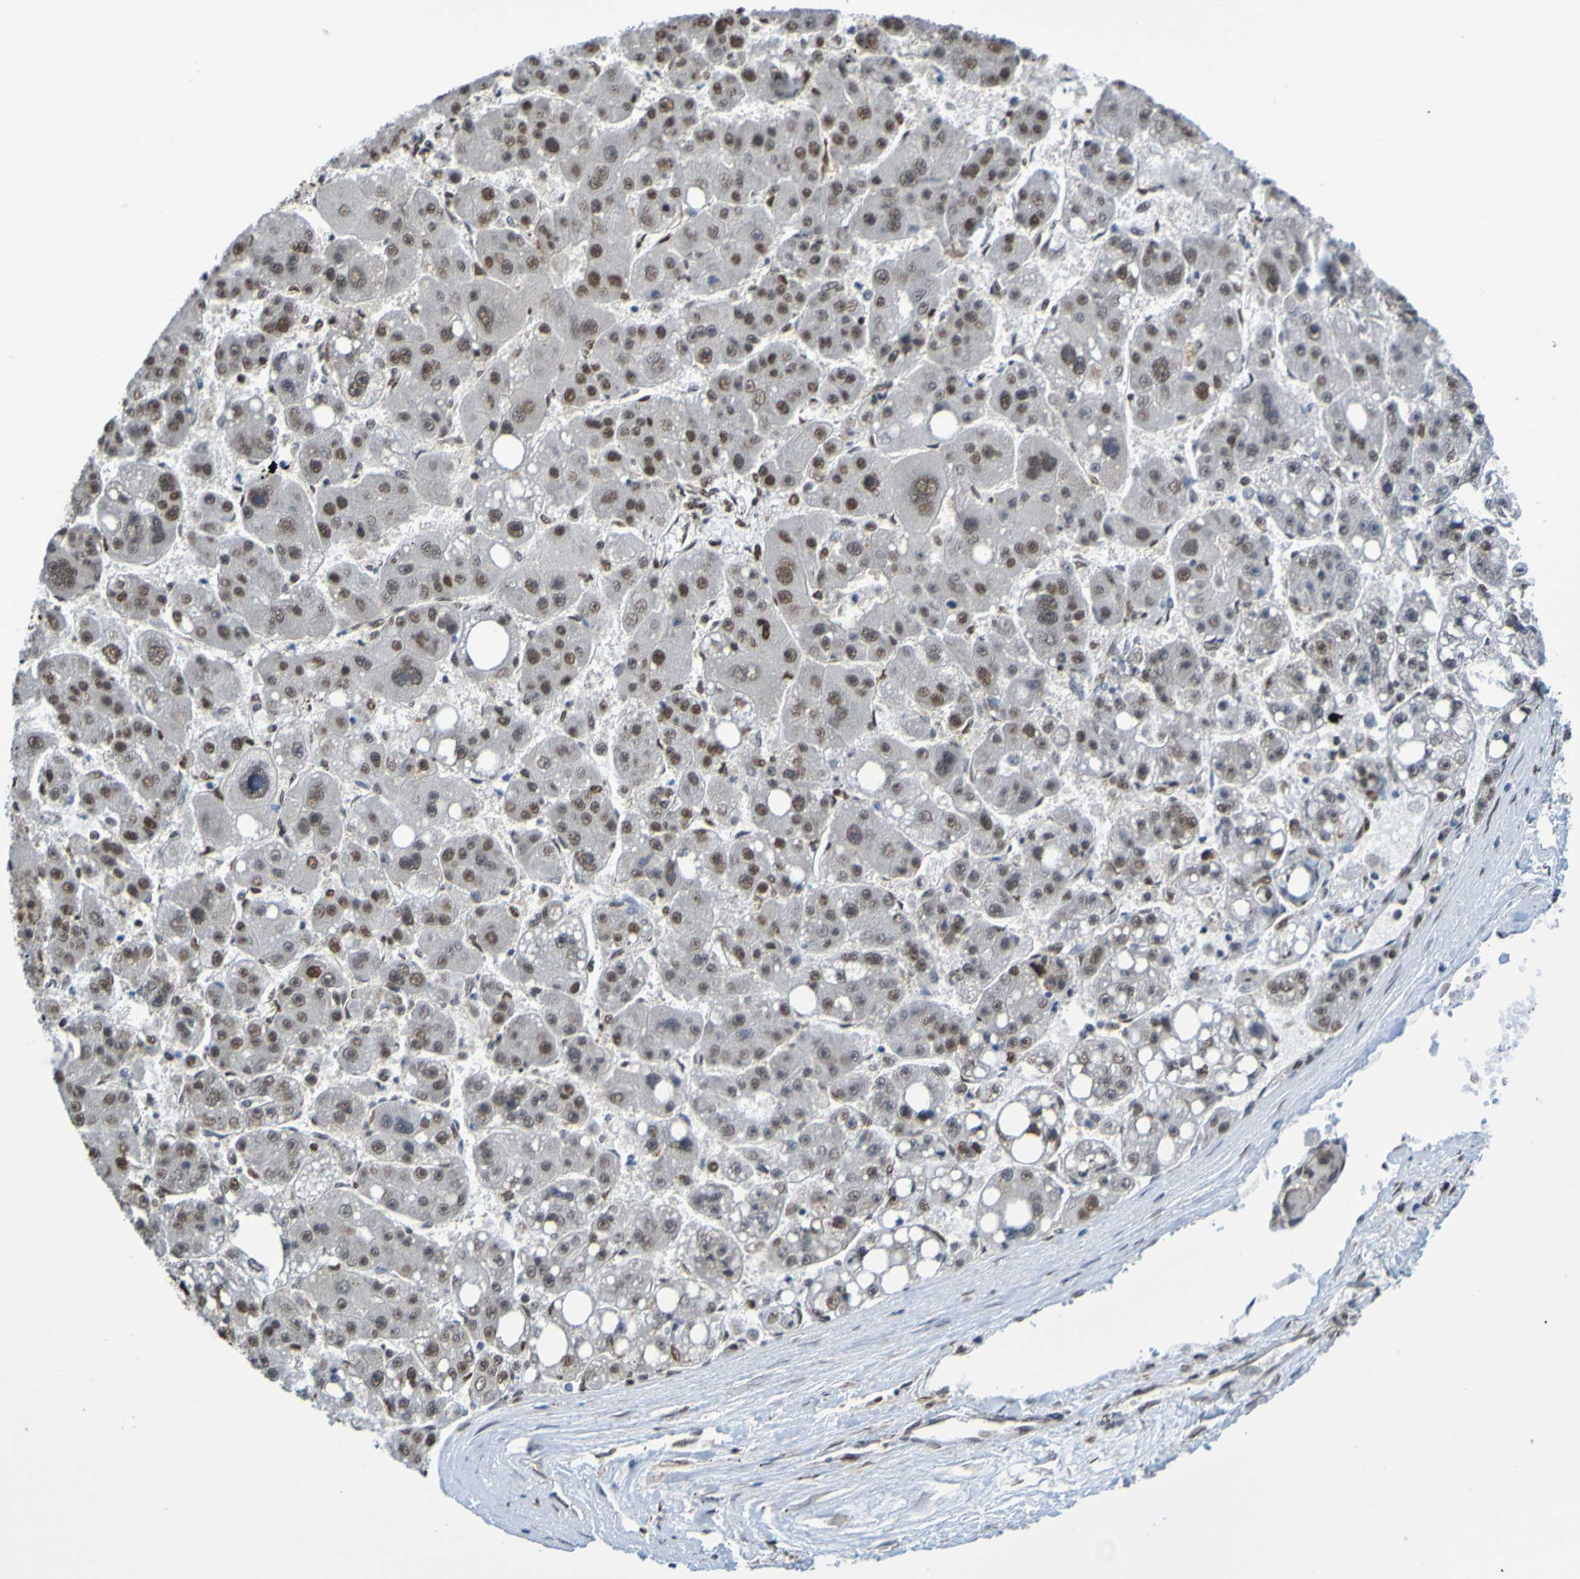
{"staining": {"intensity": "moderate", "quantity": ">75%", "location": "nuclear"}, "tissue": "liver cancer", "cell_type": "Tumor cells", "image_type": "cancer", "snomed": [{"axis": "morphology", "description": "Carcinoma, Hepatocellular, NOS"}, {"axis": "topography", "description": "Liver"}], "caption": "IHC histopathology image of liver cancer stained for a protein (brown), which displays medium levels of moderate nuclear positivity in approximately >75% of tumor cells.", "gene": "HDAC2", "patient": {"sex": "female", "age": 61}}